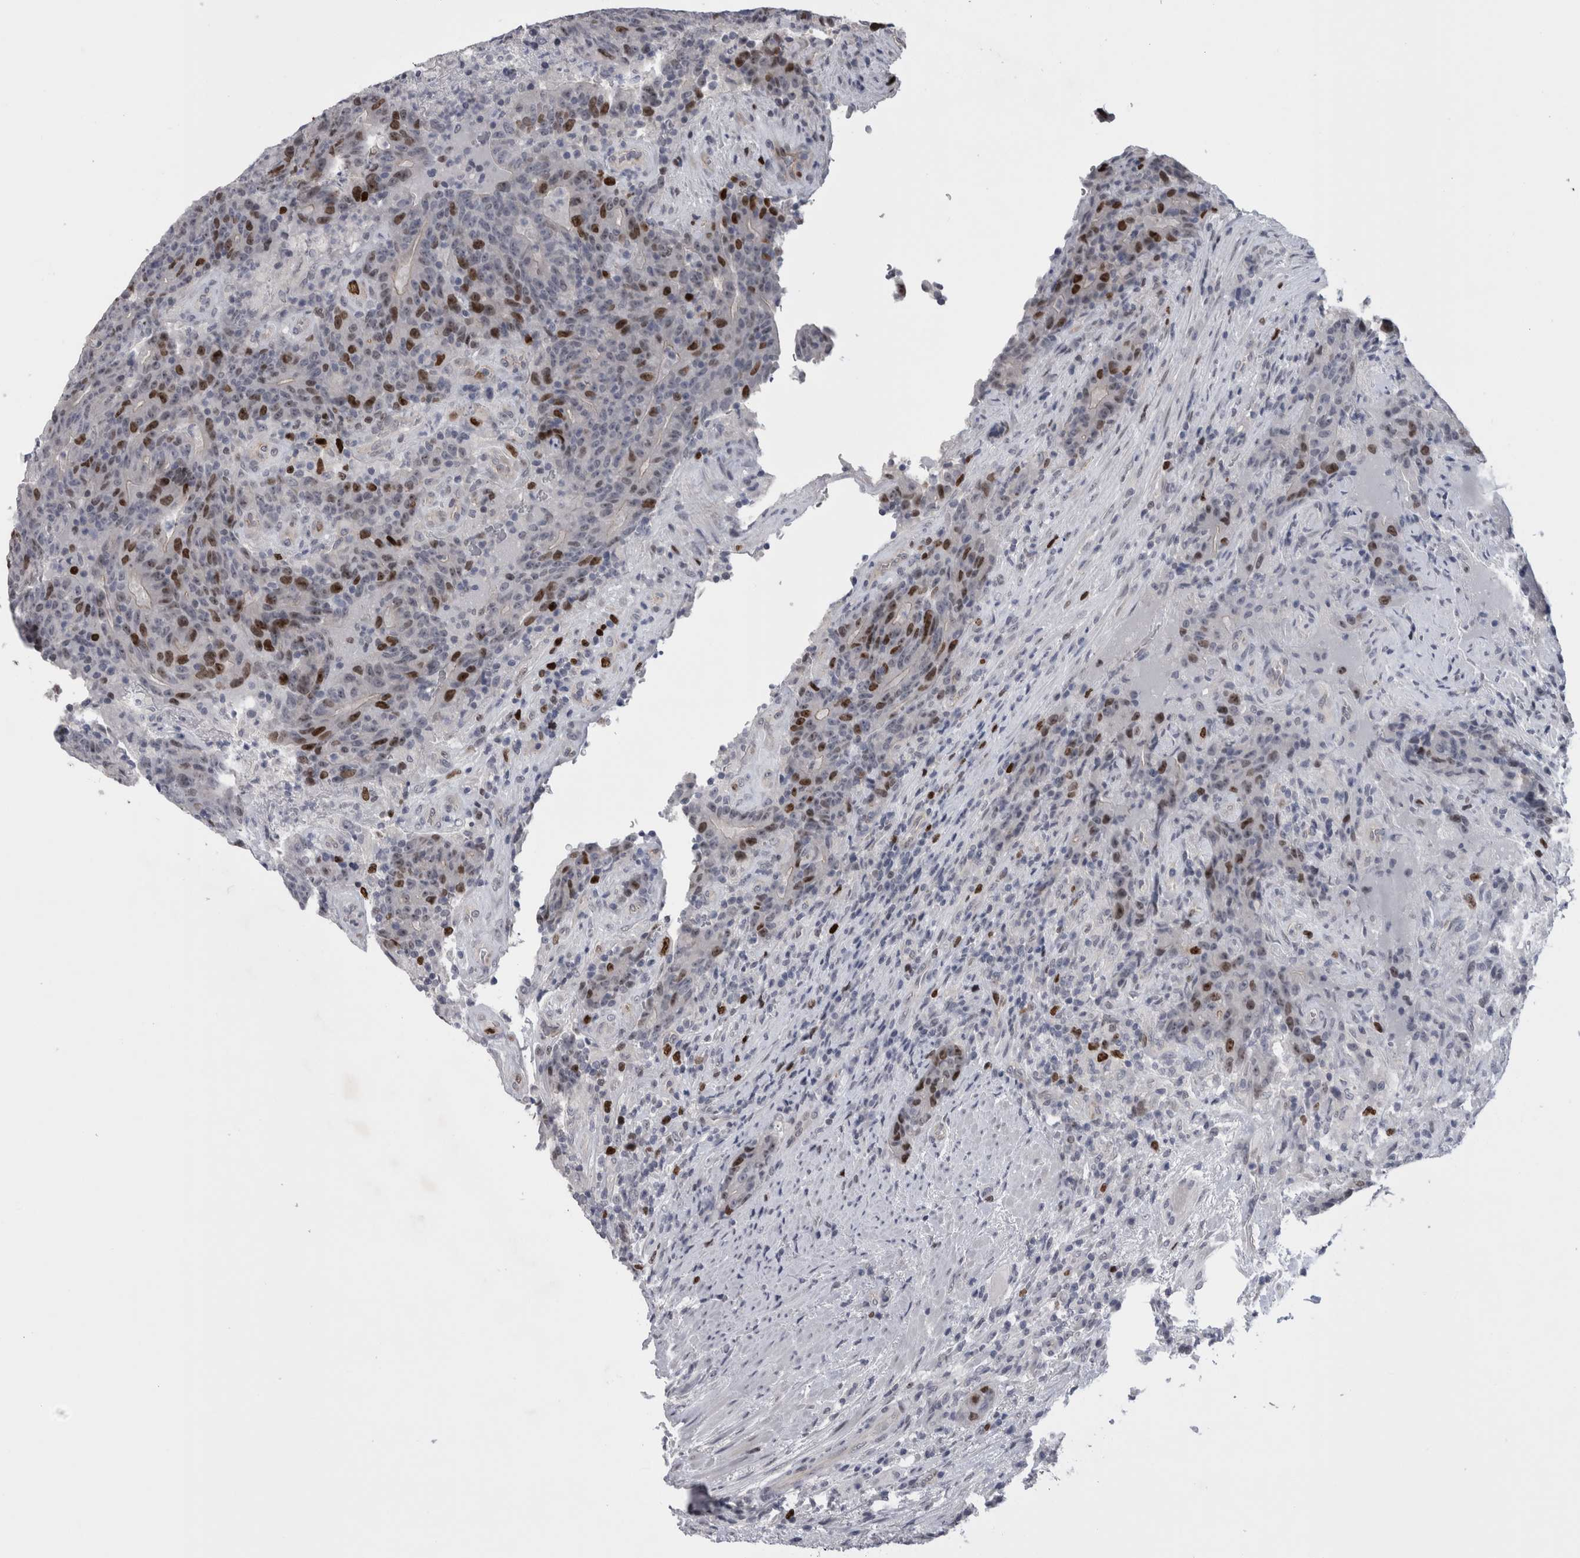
{"staining": {"intensity": "moderate", "quantity": "25%-75%", "location": "nuclear"}, "tissue": "colorectal cancer", "cell_type": "Tumor cells", "image_type": "cancer", "snomed": [{"axis": "morphology", "description": "Normal tissue, NOS"}, {"axis": "morphology", "description": "Adenocarcinoma, NOS"}, {"axis": "topography", "description": "Colon"}], "caption": "Tumor cells show medium levels of moderate nuclear positivity in about 25%-75% of cells in colorectal adenocarcinoma.", "gene": "KIF18B", "patient": {"sex": "female", "age": 75}}